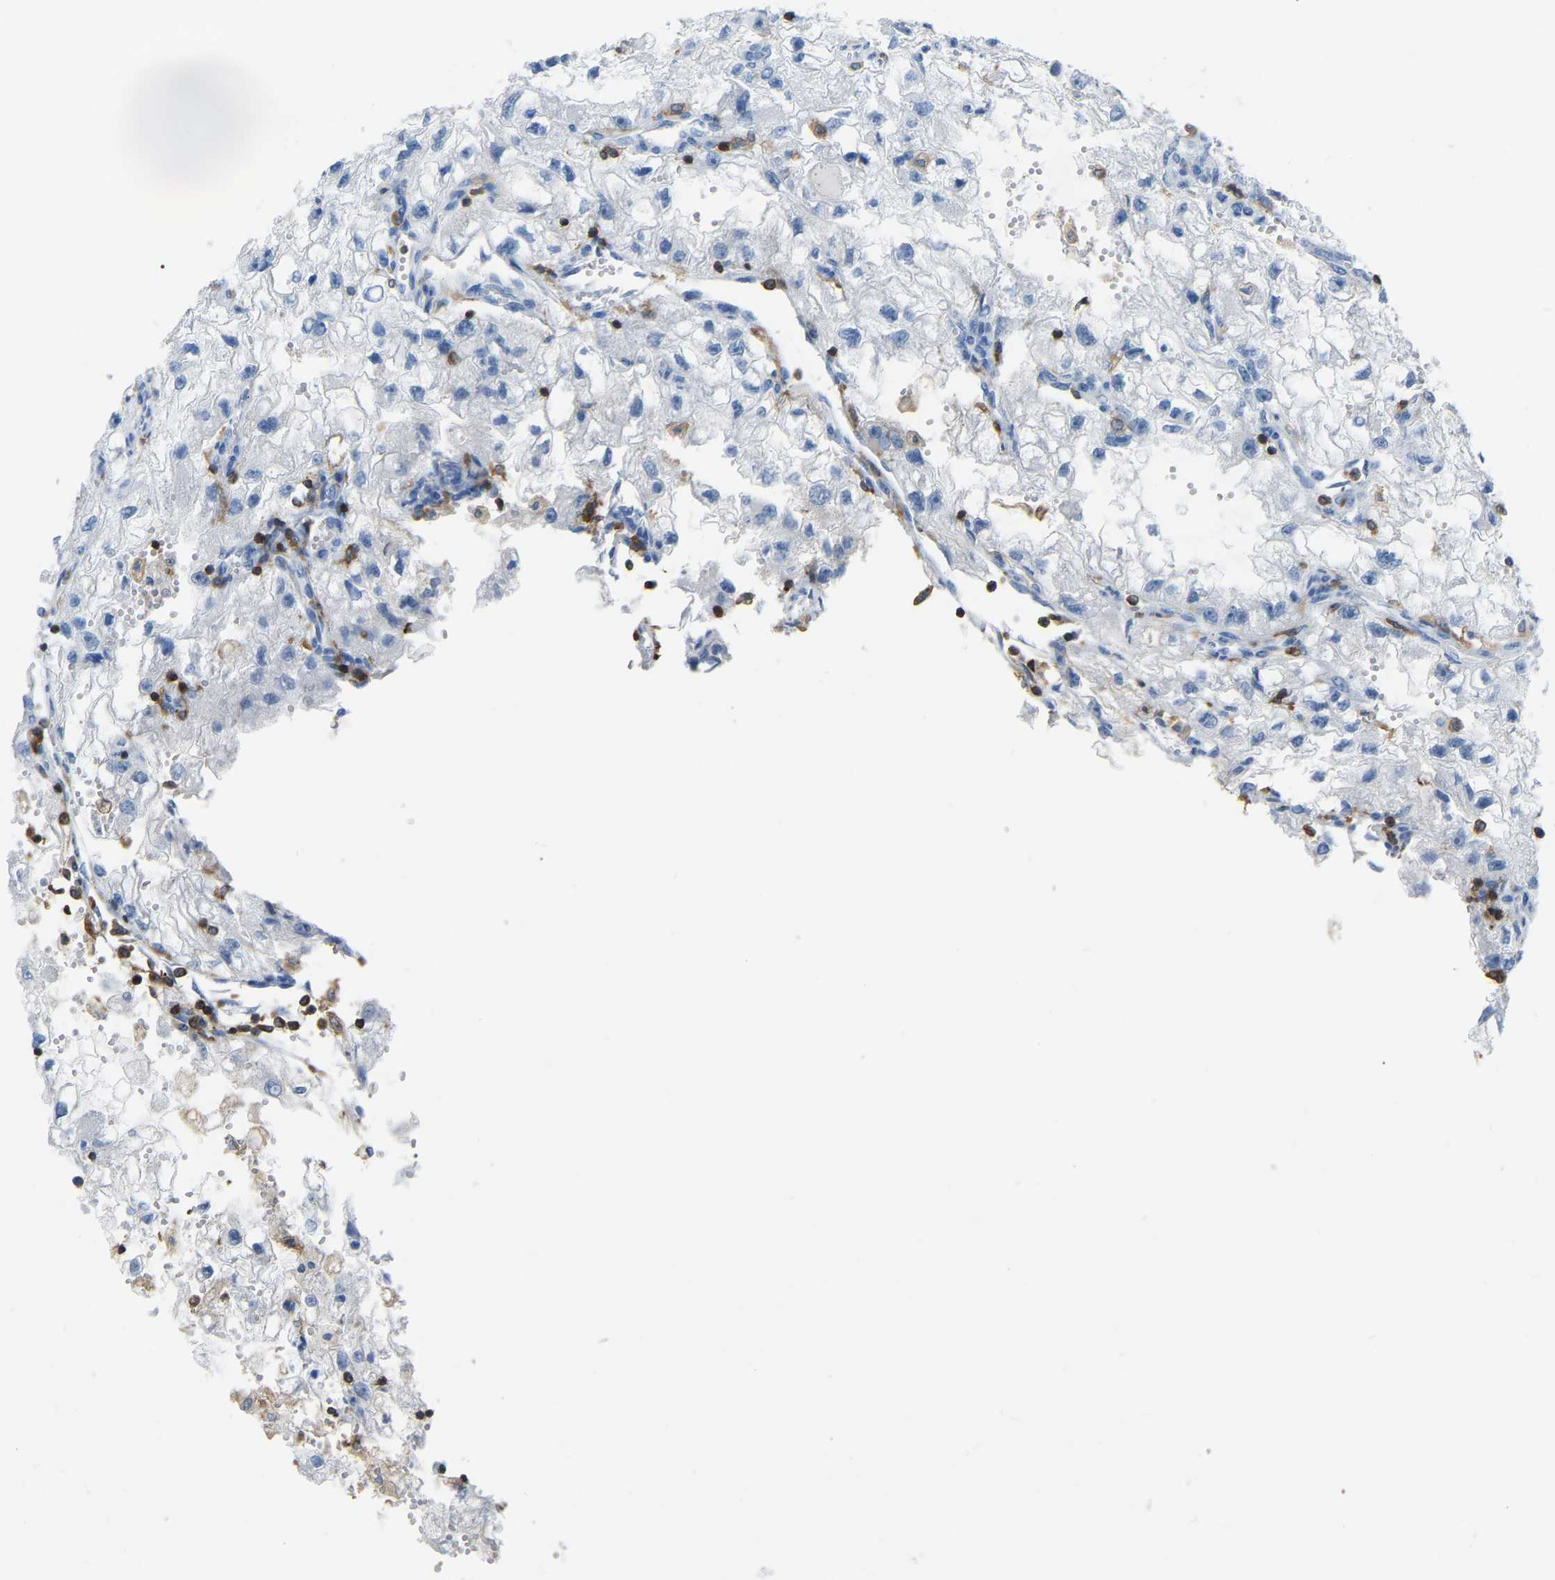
{"staining": {"intensity": "negative", "quantity": "none", "location": "none"}, "tissue": "renal cancer", "cell_type": "Tumor cells", "image_type": "cancer", "snomed": [{"axis": "morphology", "description": "Adenocarcinoma, NOS"}, {"axis": "topography", "description": "Kidney"}], "caption": "The image reveals no significant positivity in tumor cells of renal adenocarcinoma.", "gene": "ARHGAP45", "patient": {"sex": "female", "age": 70}}